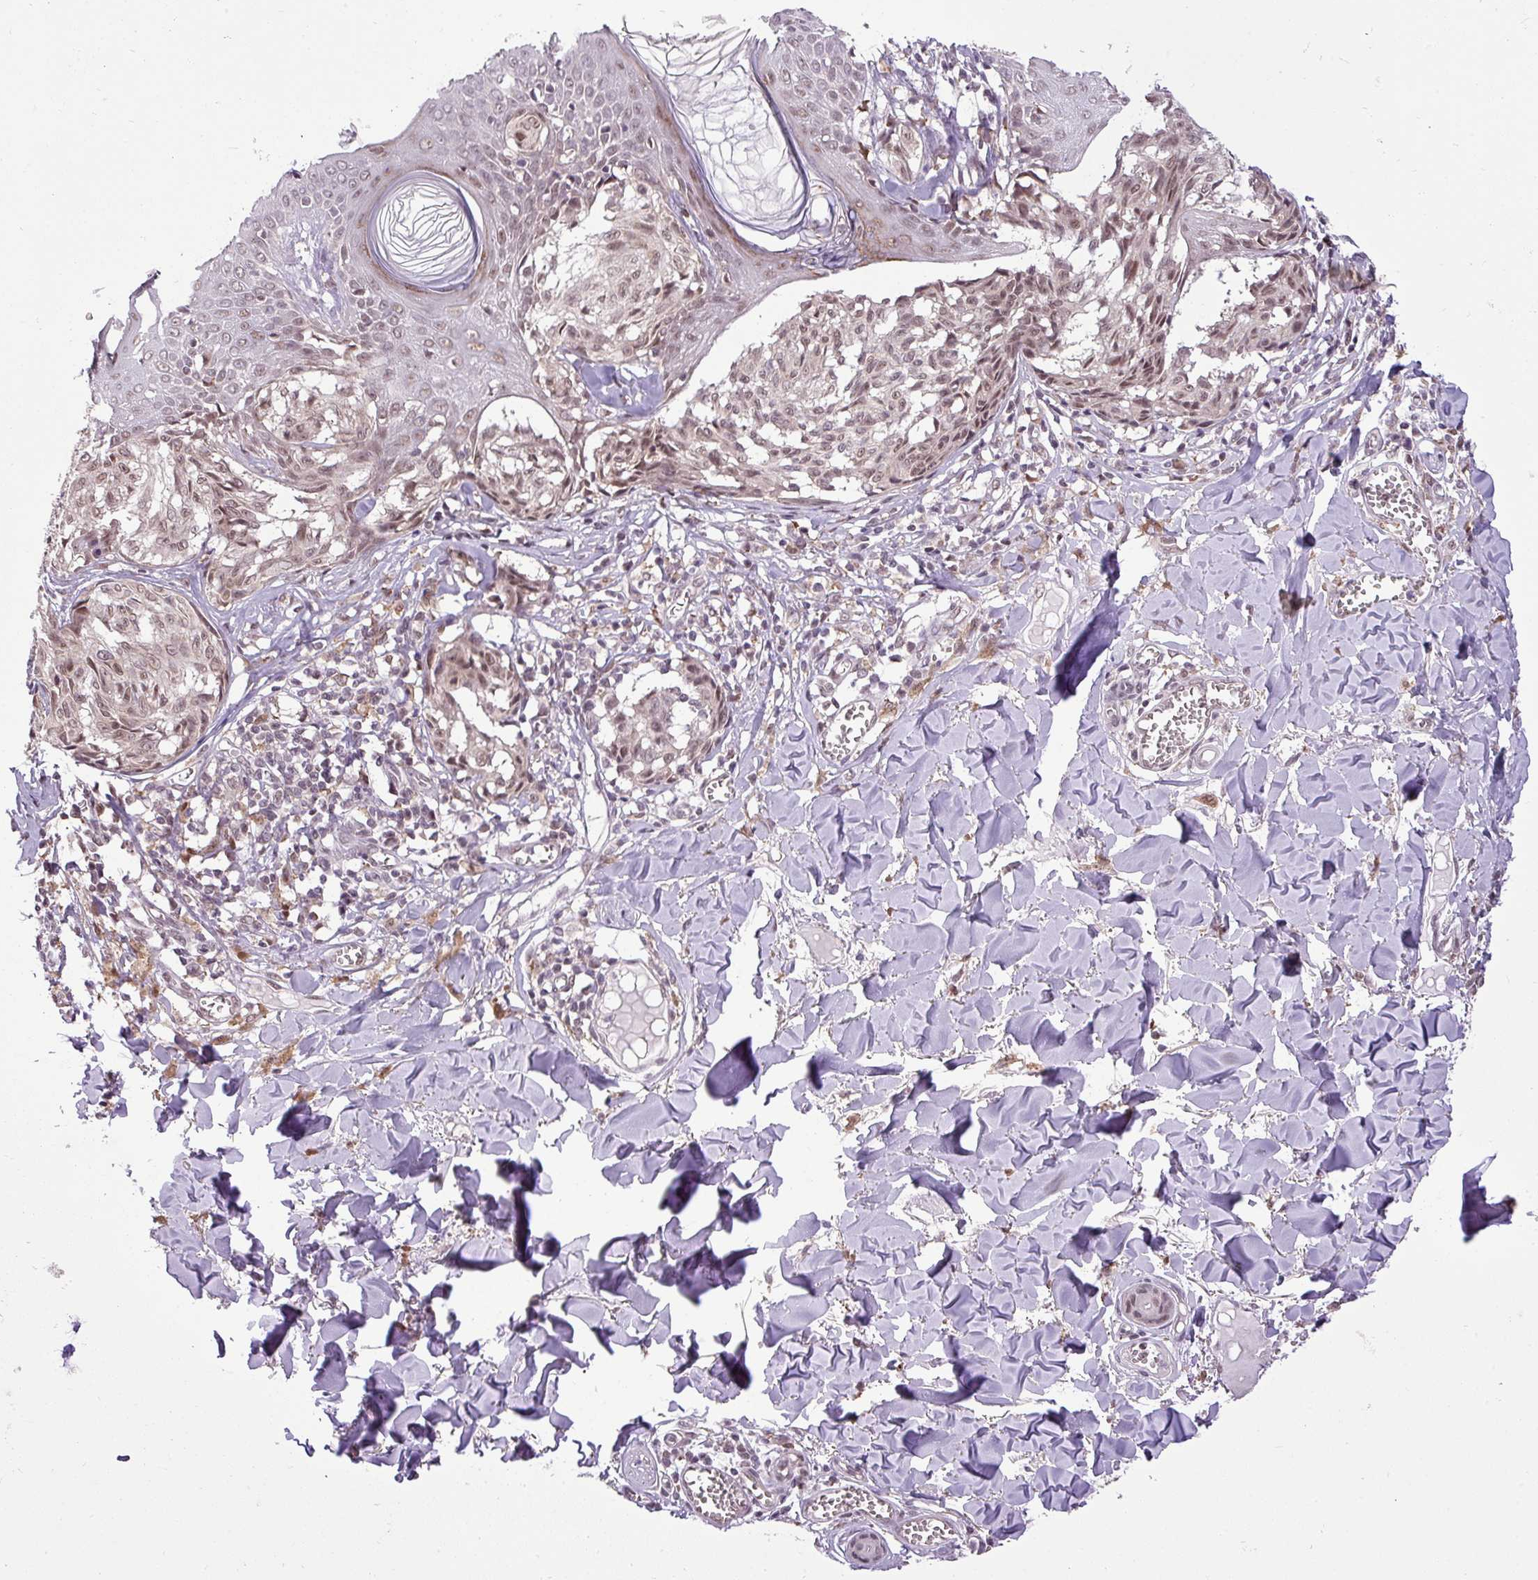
{"staining": {"intensity": "weak", "quantity": ">75%", "location": "nuclear"}, "tissue": "melanoma", "cell_type": "Tumor cells", "image_type": "cancer", "snomed": [{"axis": "morphology", "description": "Malignant melanoma, NOS"}, {"axis": "topography", "description": "Skin"}], "caption": "This histopathology image exhibits immunohistochemistry (IHC) staining of human malignant melanoma, with low weak nuclear positivity in about >75% of tumor cells.", "gene": "MFHAS1", "patient": {"sex": "female", "age": 43}}